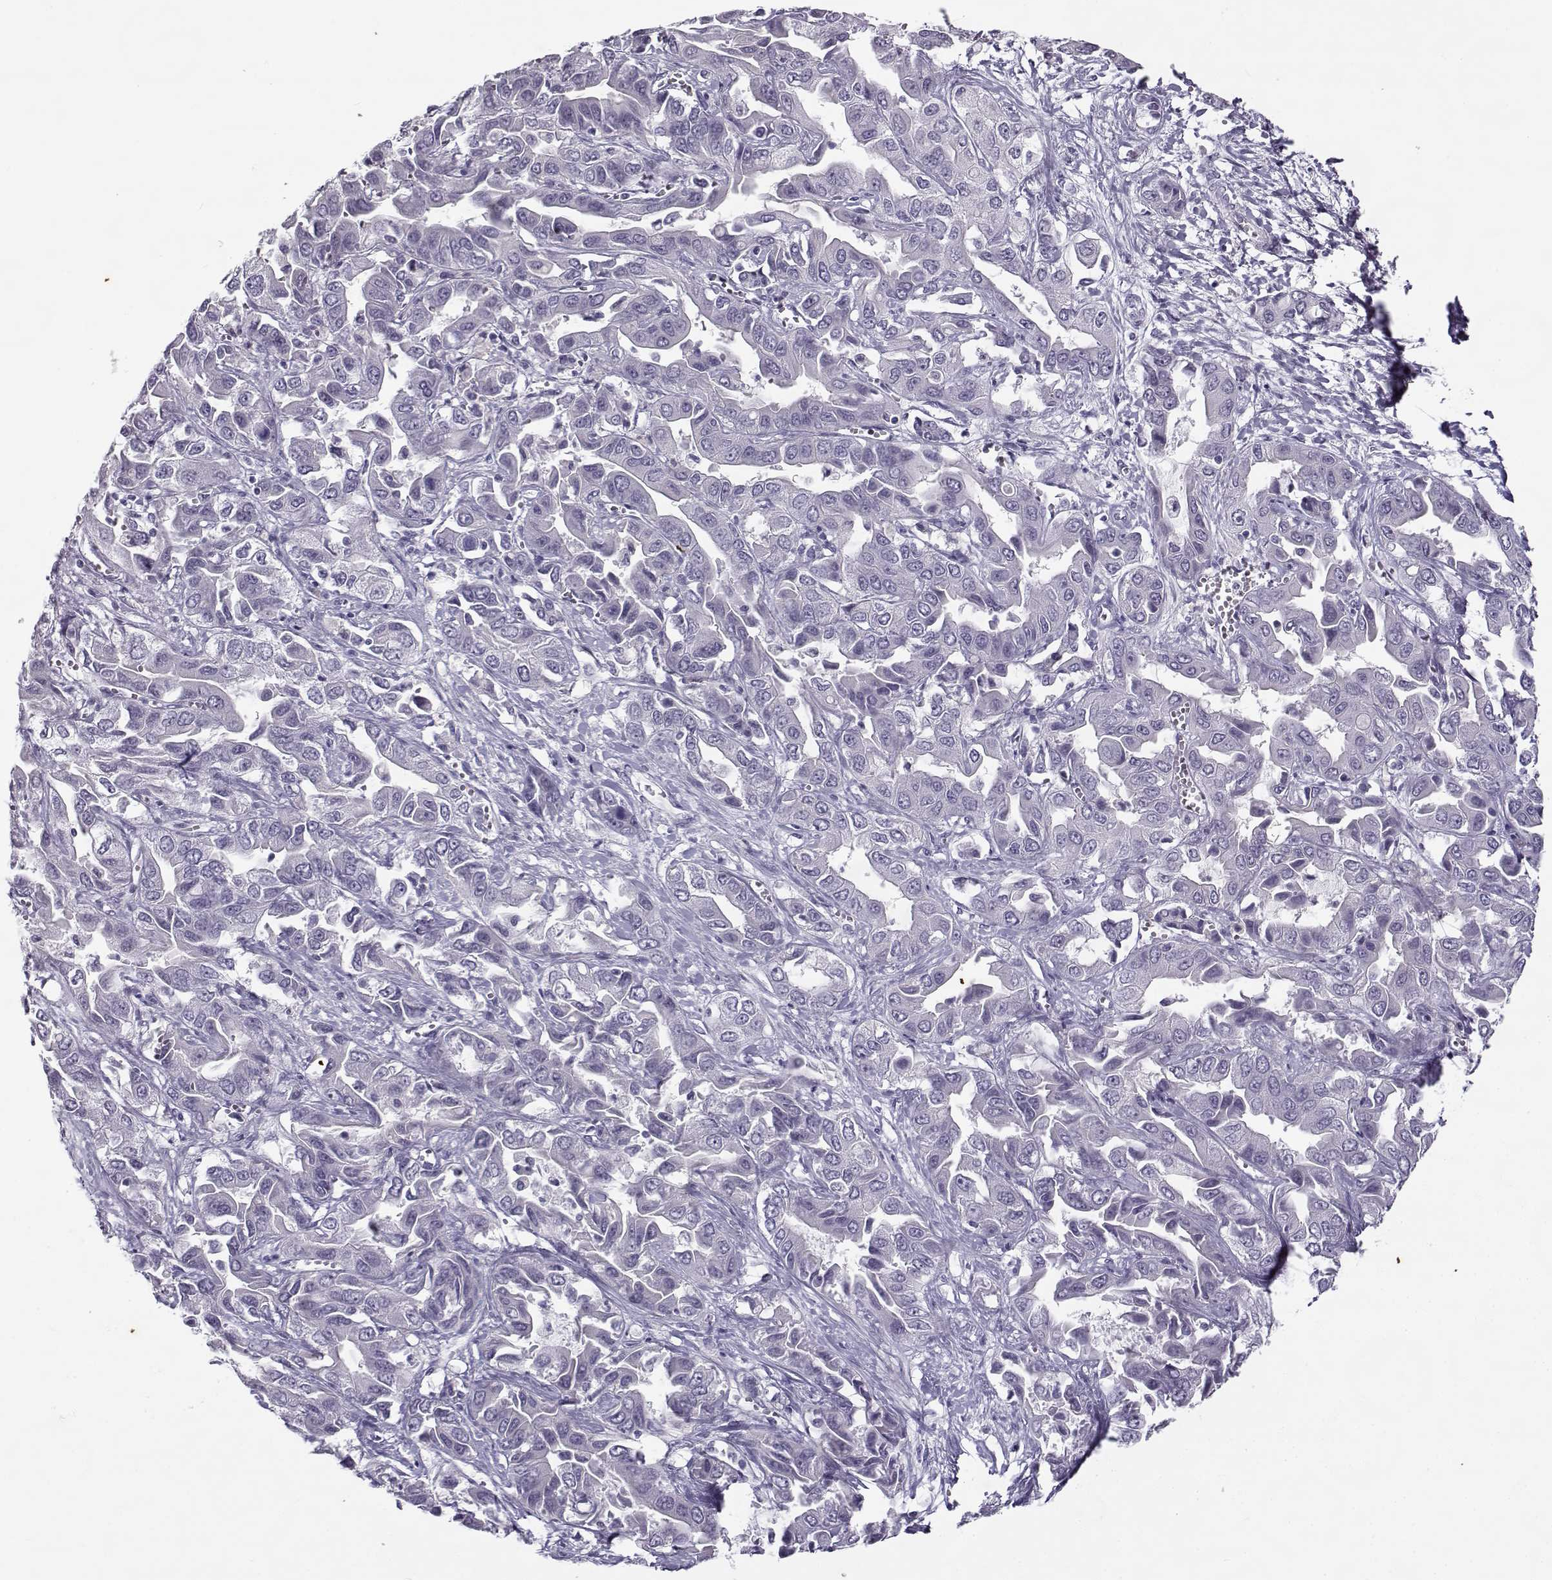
{"staining": {"intensity": "negative", "quantity": "none", "location": "none"}, "tissue": "liver cancer", "cell_type": "Tumor cells", "image_type": "cancer", "snomed": [{"axis": "morphology", "description": "Cholangiocarcinoma"}, {"axis": "topography", "description": "Liver"}], "caption": "This is an IHC image of human liver cancer (cholangiocarcinoma). There is no staining in tumor cells.", "gene": "TEX55", "patient": {"sex": "female", "age": 52}}